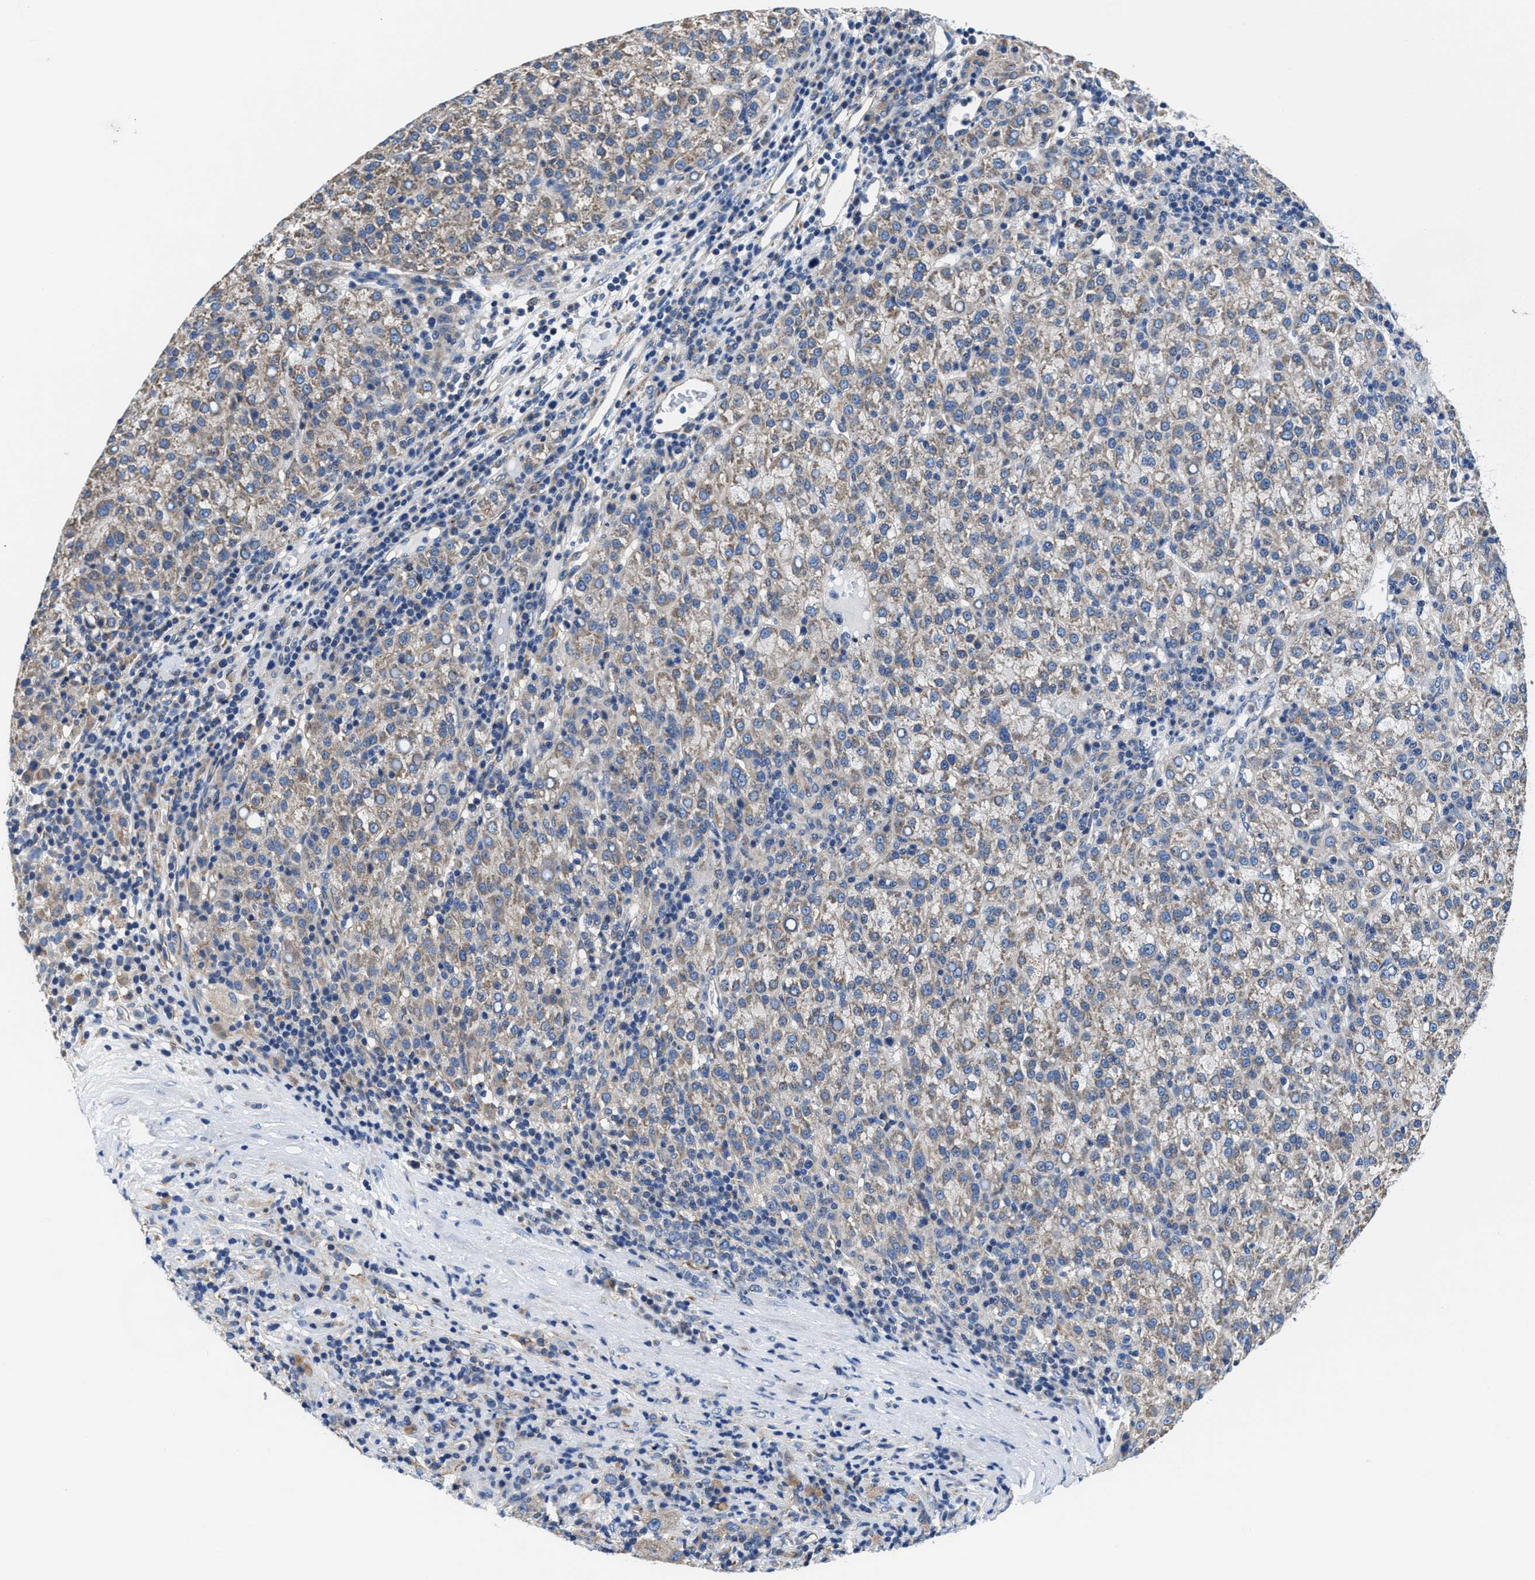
{"staining": {"intensity": "weak", "quantity": ">75%", "location": "cytoplasmic/membranous"}, "tissue": "liver cancer", "cell_type": "Tumor cells", "image_type": "cancer", "snomed": [{"axis": "morphology", "description": "Carcinoma, Hepatocellular, NOS"}, {"axis": "topography", "description": "Liver"}], "caption": "Immunohistochemistry staining of liver hepatocellular carcinoma, which displays low levels of weak cytoplasmic/membranous staining in about >75% of tumor cells indicating weak cytoplasmic/membranous protein staining. The staining was performed using DAB (brown) for protein detection and nuclei were counterstained in hematoxylin (blue).", "gene": "TMEM30A", "patient": {"sex": "female", "age": 58}}